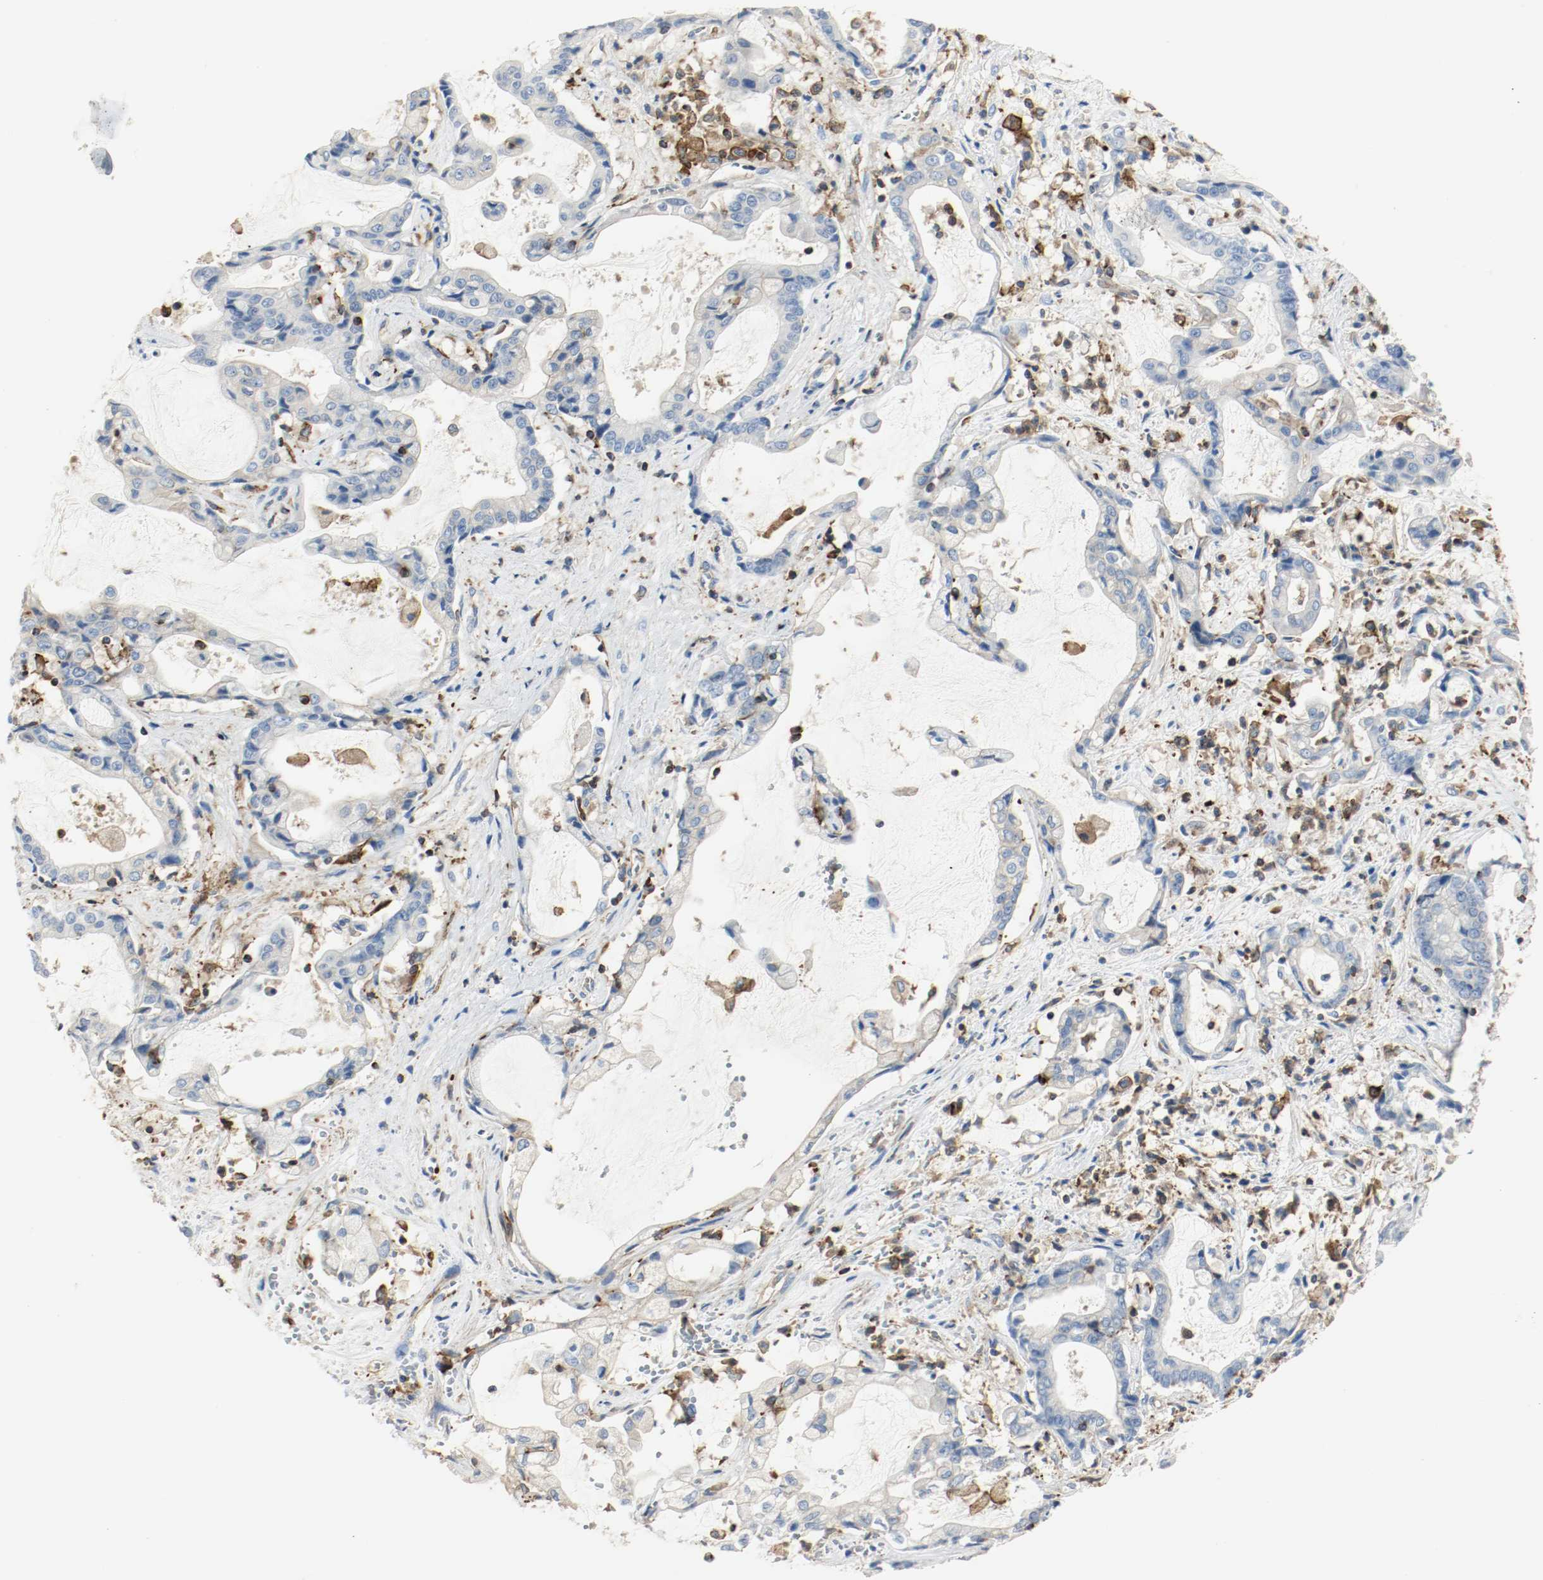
{"staining": {"intensity": "negative", "quantity": "none", "location": "none"}, "tissue": "liver cancer", "cell_type": "Tumor cells", "image_type": "cancer", "snomed": [{"axis": "morphology", "description": "Cholangiocarcinoma"}, {"axis": "topography", "description": "Liver"}], "caption": "High magnification brightfield microscopy of liver cancer (cholangiocarcinoma) stained with DAB (3,3'-diaminobenzidine) (brown) and counterstained with hematoxylin (blue): tumor cells show no significant staining.", "gene": "ARPC1B", "patient": {"sex": "male", "age": 57}}